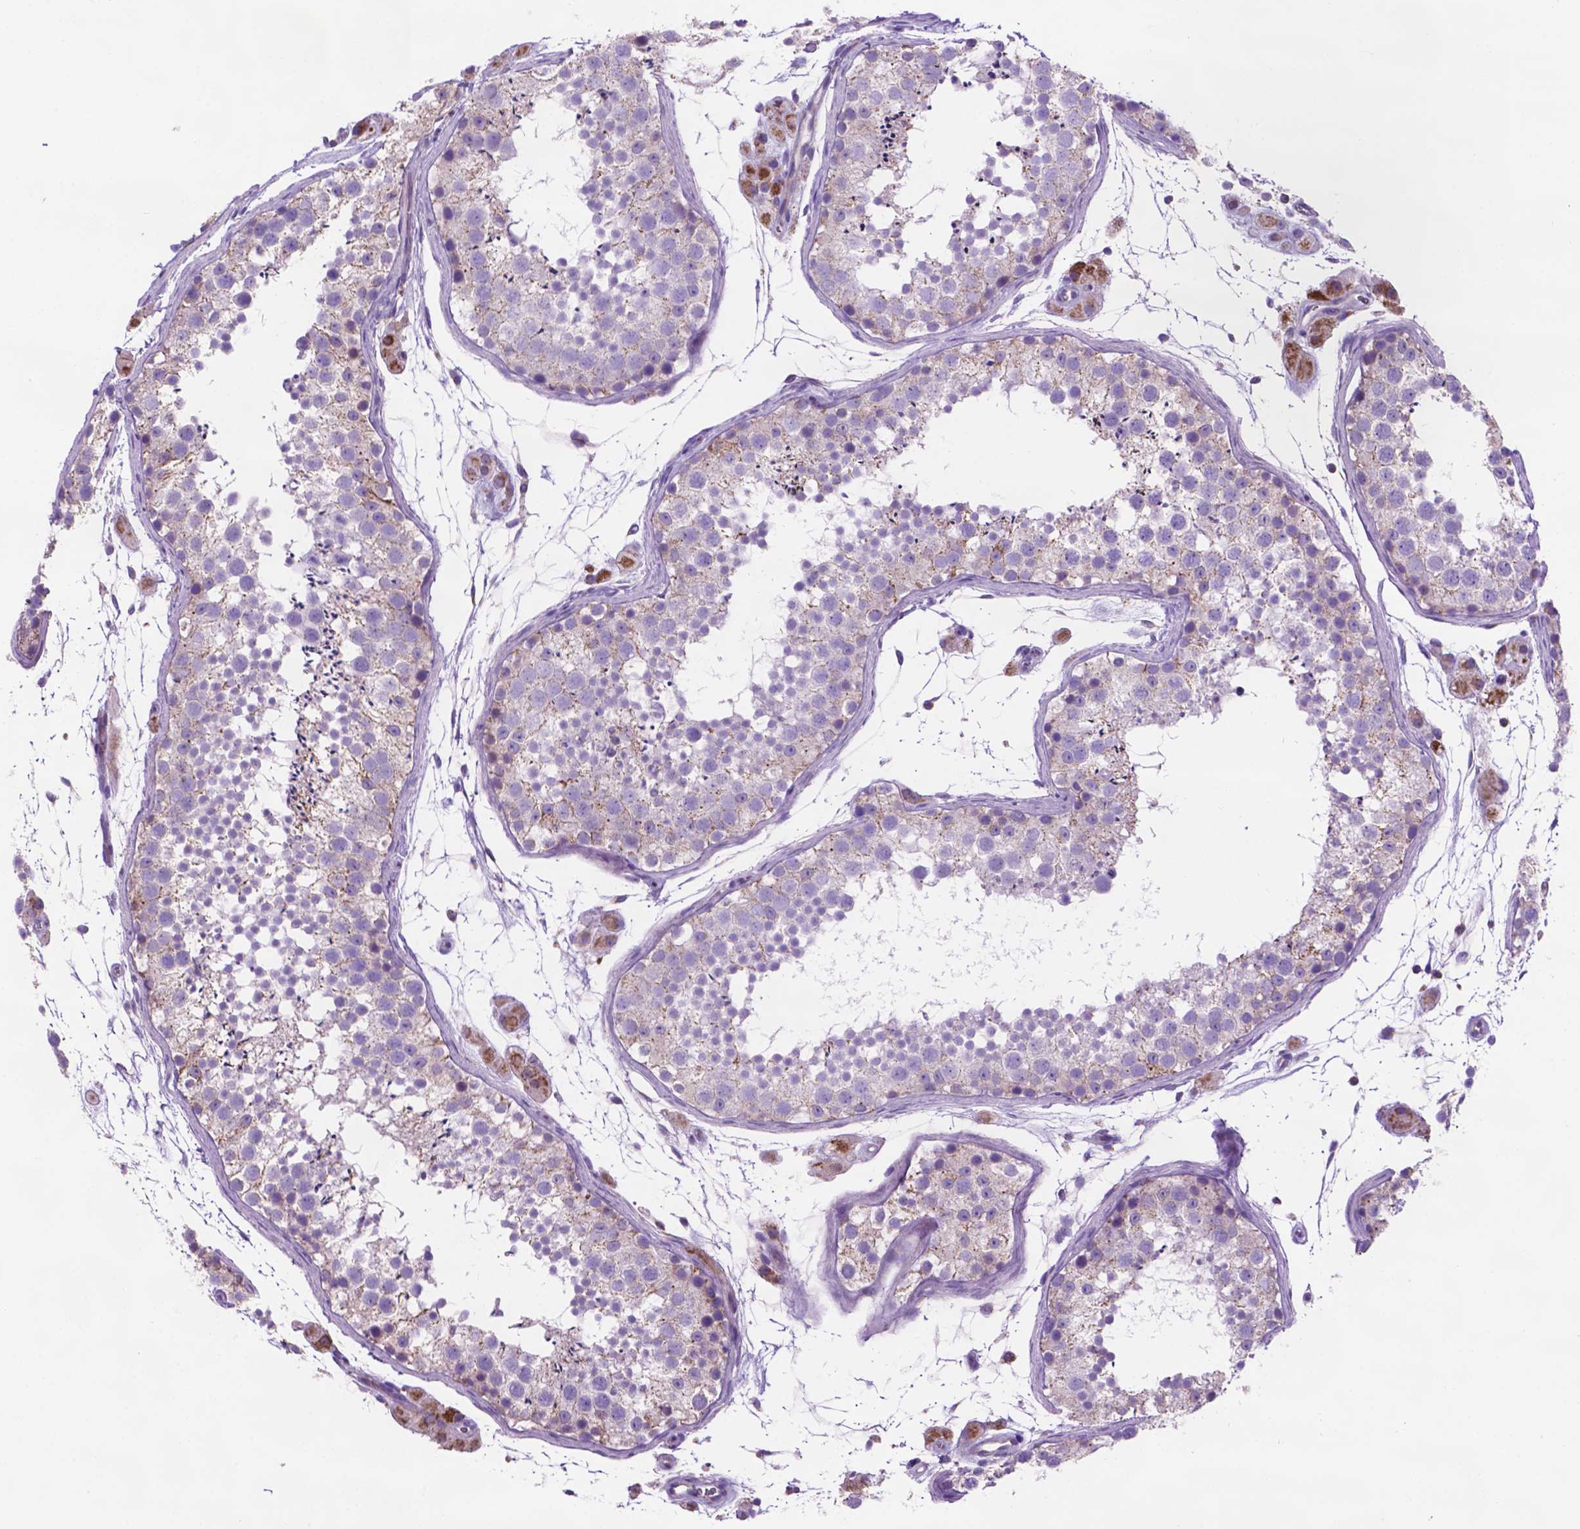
{"staining": {"intensity": "weak", "quantity": "<25%", "location": "cytoplasmic/membranous"}, "tissue": "testis", "cell_type": "Cells in seminiferous ducts", "image_type": "normal", "snomed": [{"axis": "morphology", "description": "Normal tissue, NOS"}, {"axis": "topography", "description": "Testis"}], "caption": "The photomicrograph demonstrates no staining of cells in seminiferous ducts in normal testis. Brightfield microscopy of immunohistochemistry stained with DAB (brown) and hematoxylin (blue), captured at high magnification.", "gene": "TMEM121B", "patient": {"sex": "male", "age": 41}}